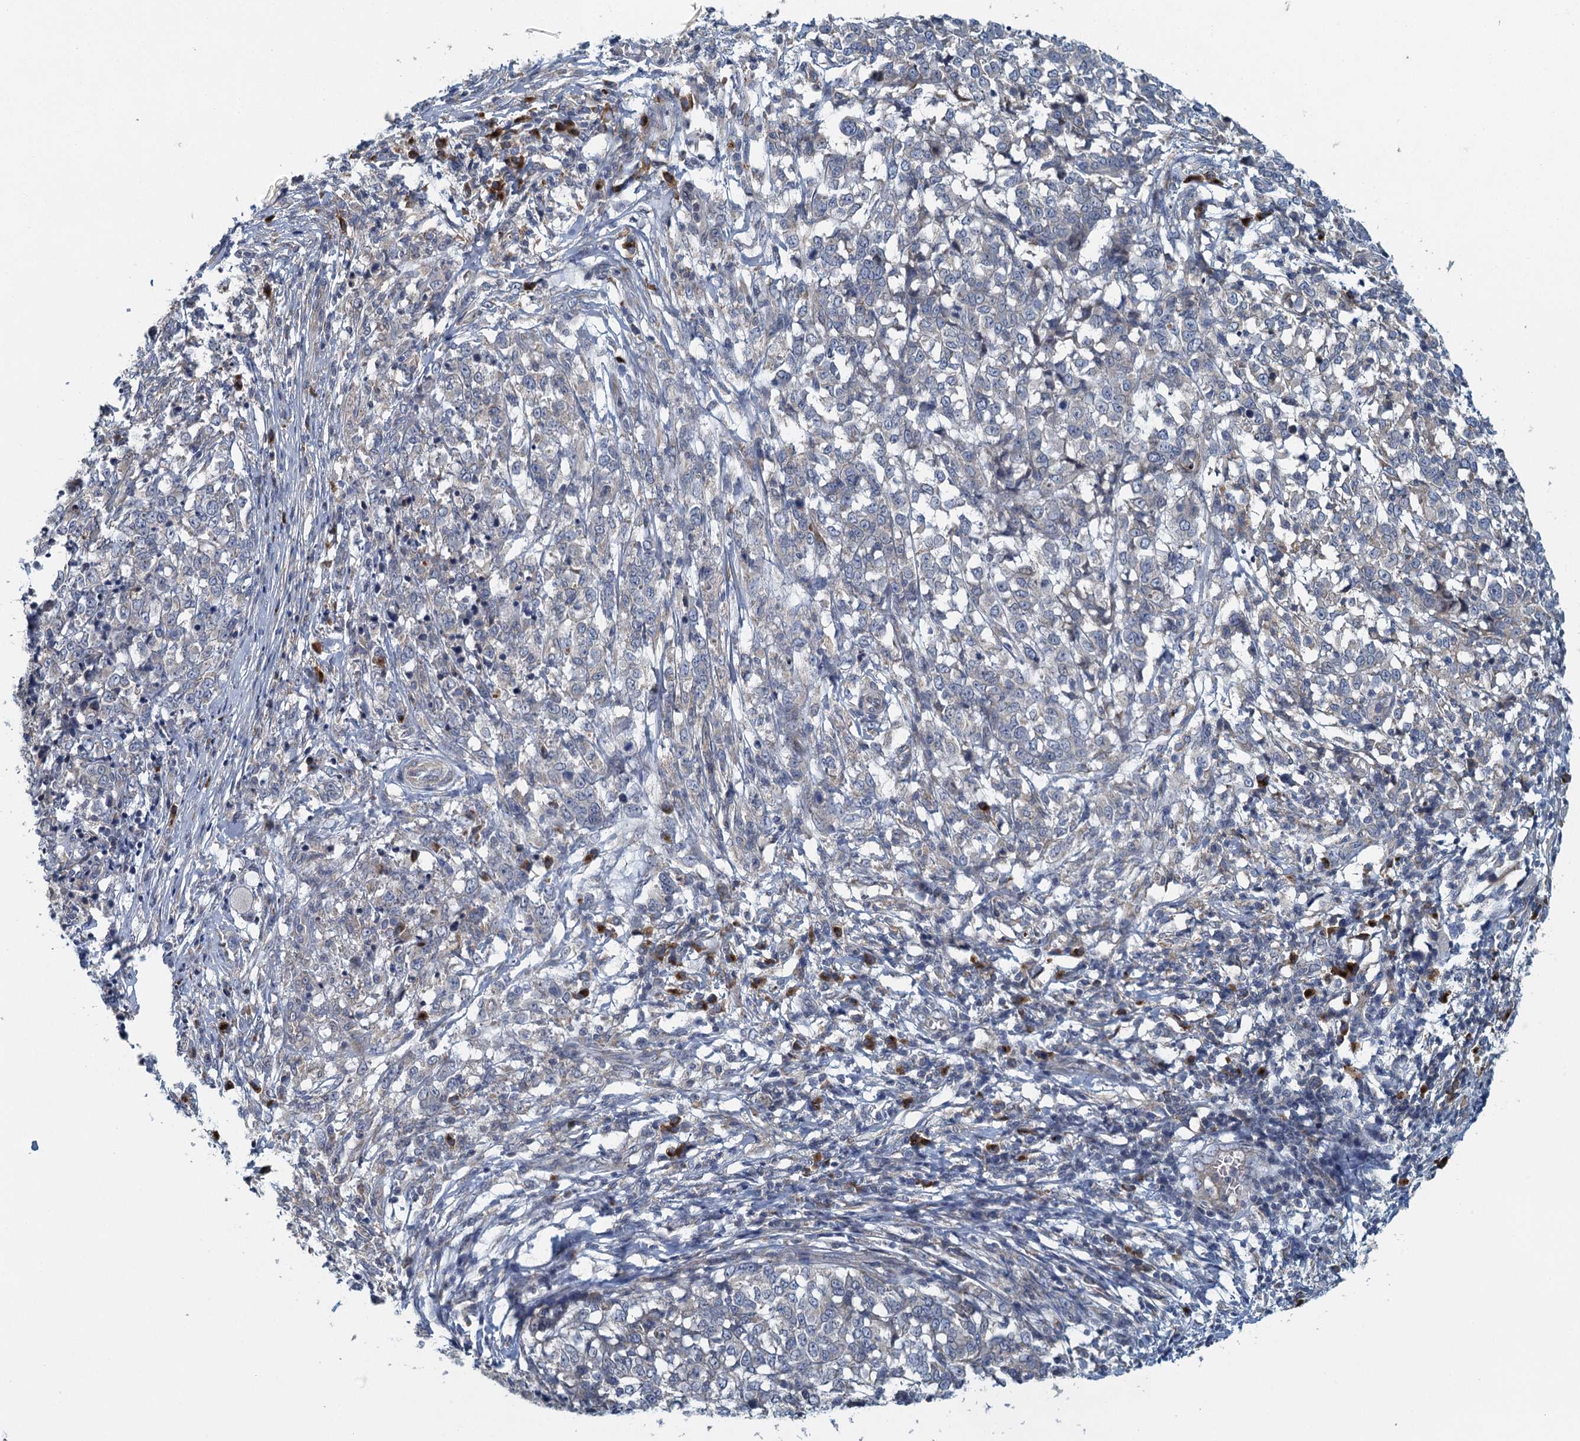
{"staining": {"intensity": "negative", "quantity": "none", "location": "none"}, "tissue": "melanoma", "cell_type": "Tumor cells", "image_type": "cancer", "snomed": [{"axis": "morphology", "description": "Malignant melanoma, NOS"}, {"axis": "topography", "description": "Skin"}], "caption": "DAB immunohistochemical staining of malignant melanoma displays no significant expression in tumor cells.", "gene": "ALG2", "patient": {"sex": "female", "age": 72}}